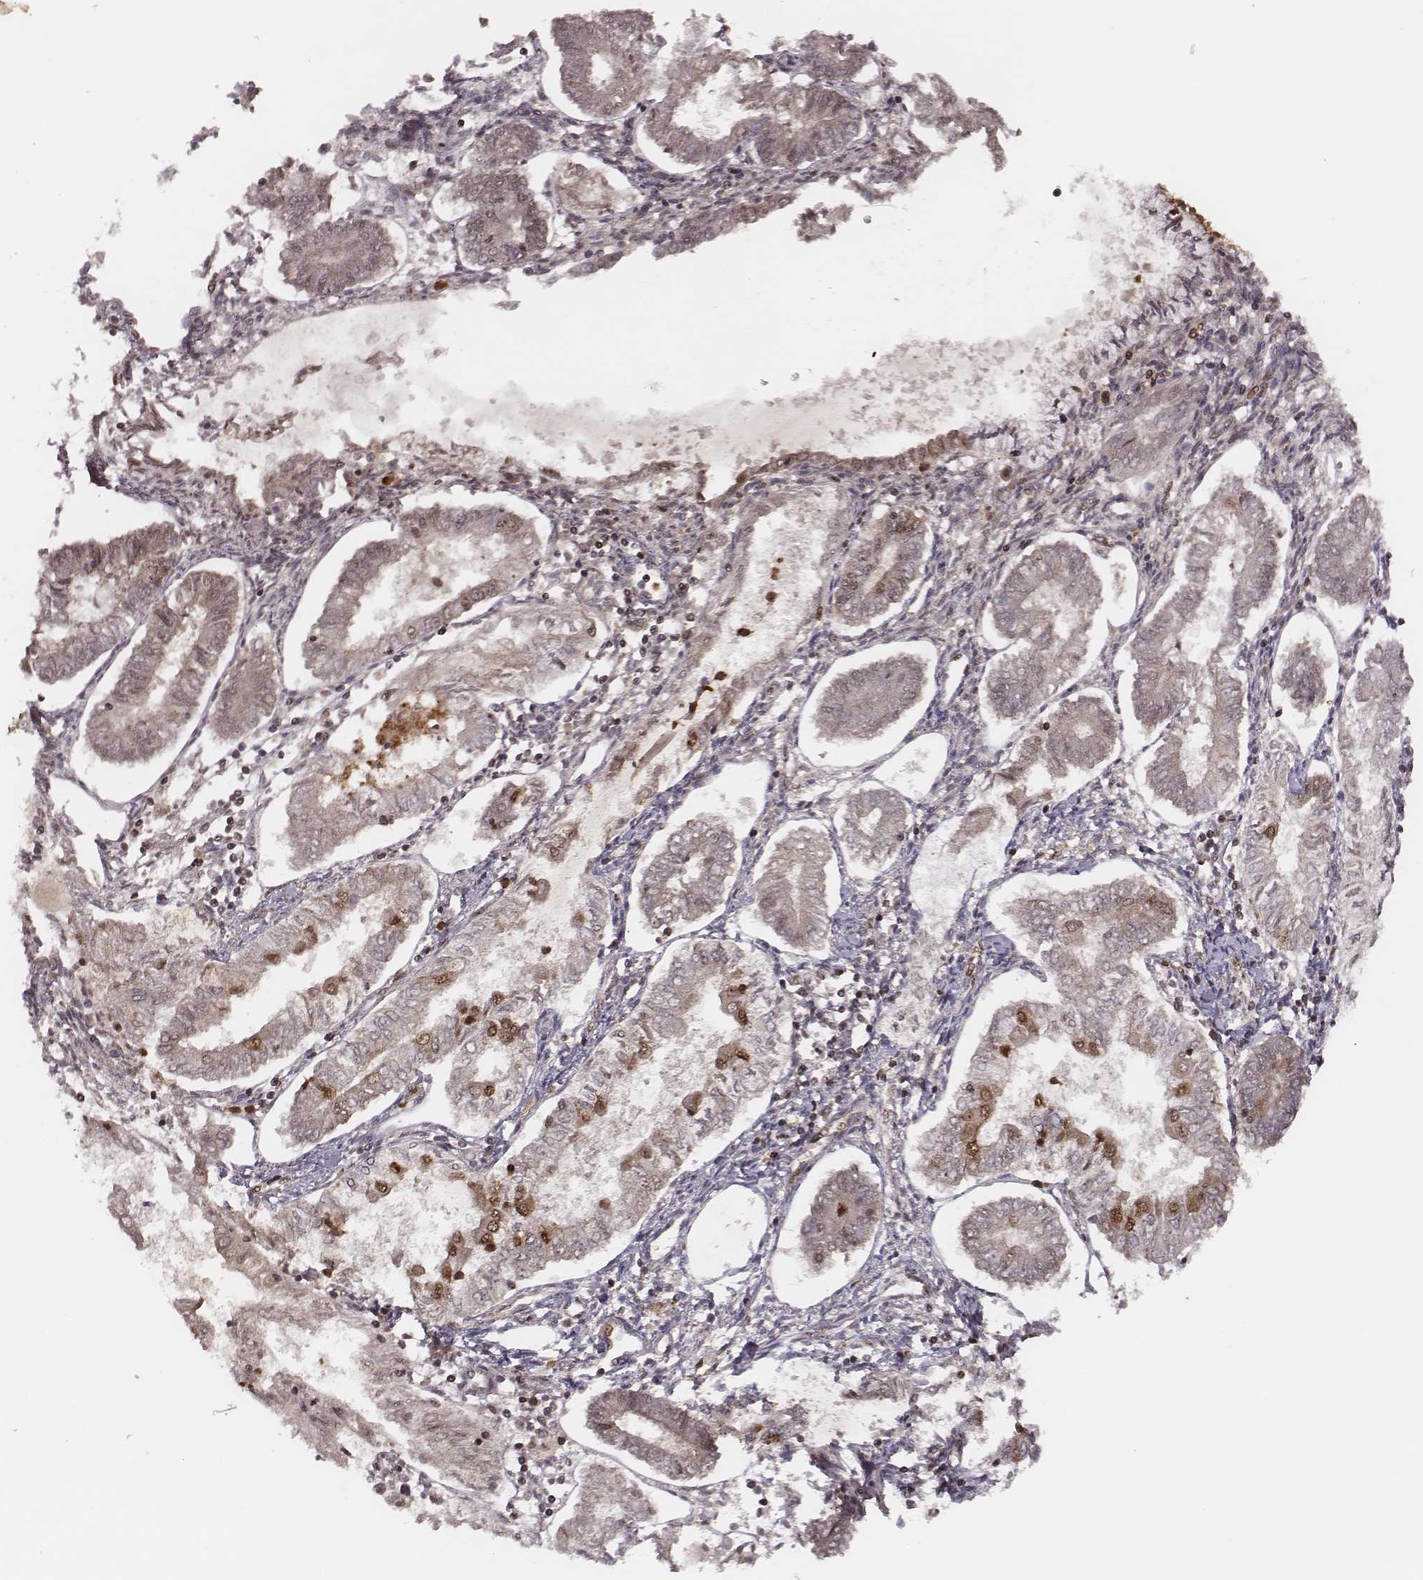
{"staining": {"intensity": "moderate", "quantity": "<25%", "location": "cytoplasmic/membranous,nuclear"}, "tissue": "endometrial cancer", "cell_type": "Tumor cells", "image_type": "cancer", "snomed": [{"axis": "morphology", "description": "Adenocarcinoma, NOS"}, {"axis": "topography", "description": "Endometrium"}], "caption": "An immunohistochemistry (IHC) micrograph of tumor tissue is shown. Protein staining in brown shows moderate cytoplasmic/membranous and nuclear positivity in endometrial cancer within tumor cells. (Stains: DAB (3,3'-diaminobenzidine) in brown, nuclei in blue, Microscopy: brightfield microscopy at high magnification).", "gene": "NFX1", "patient": {"sex": "female", "age": 68}}